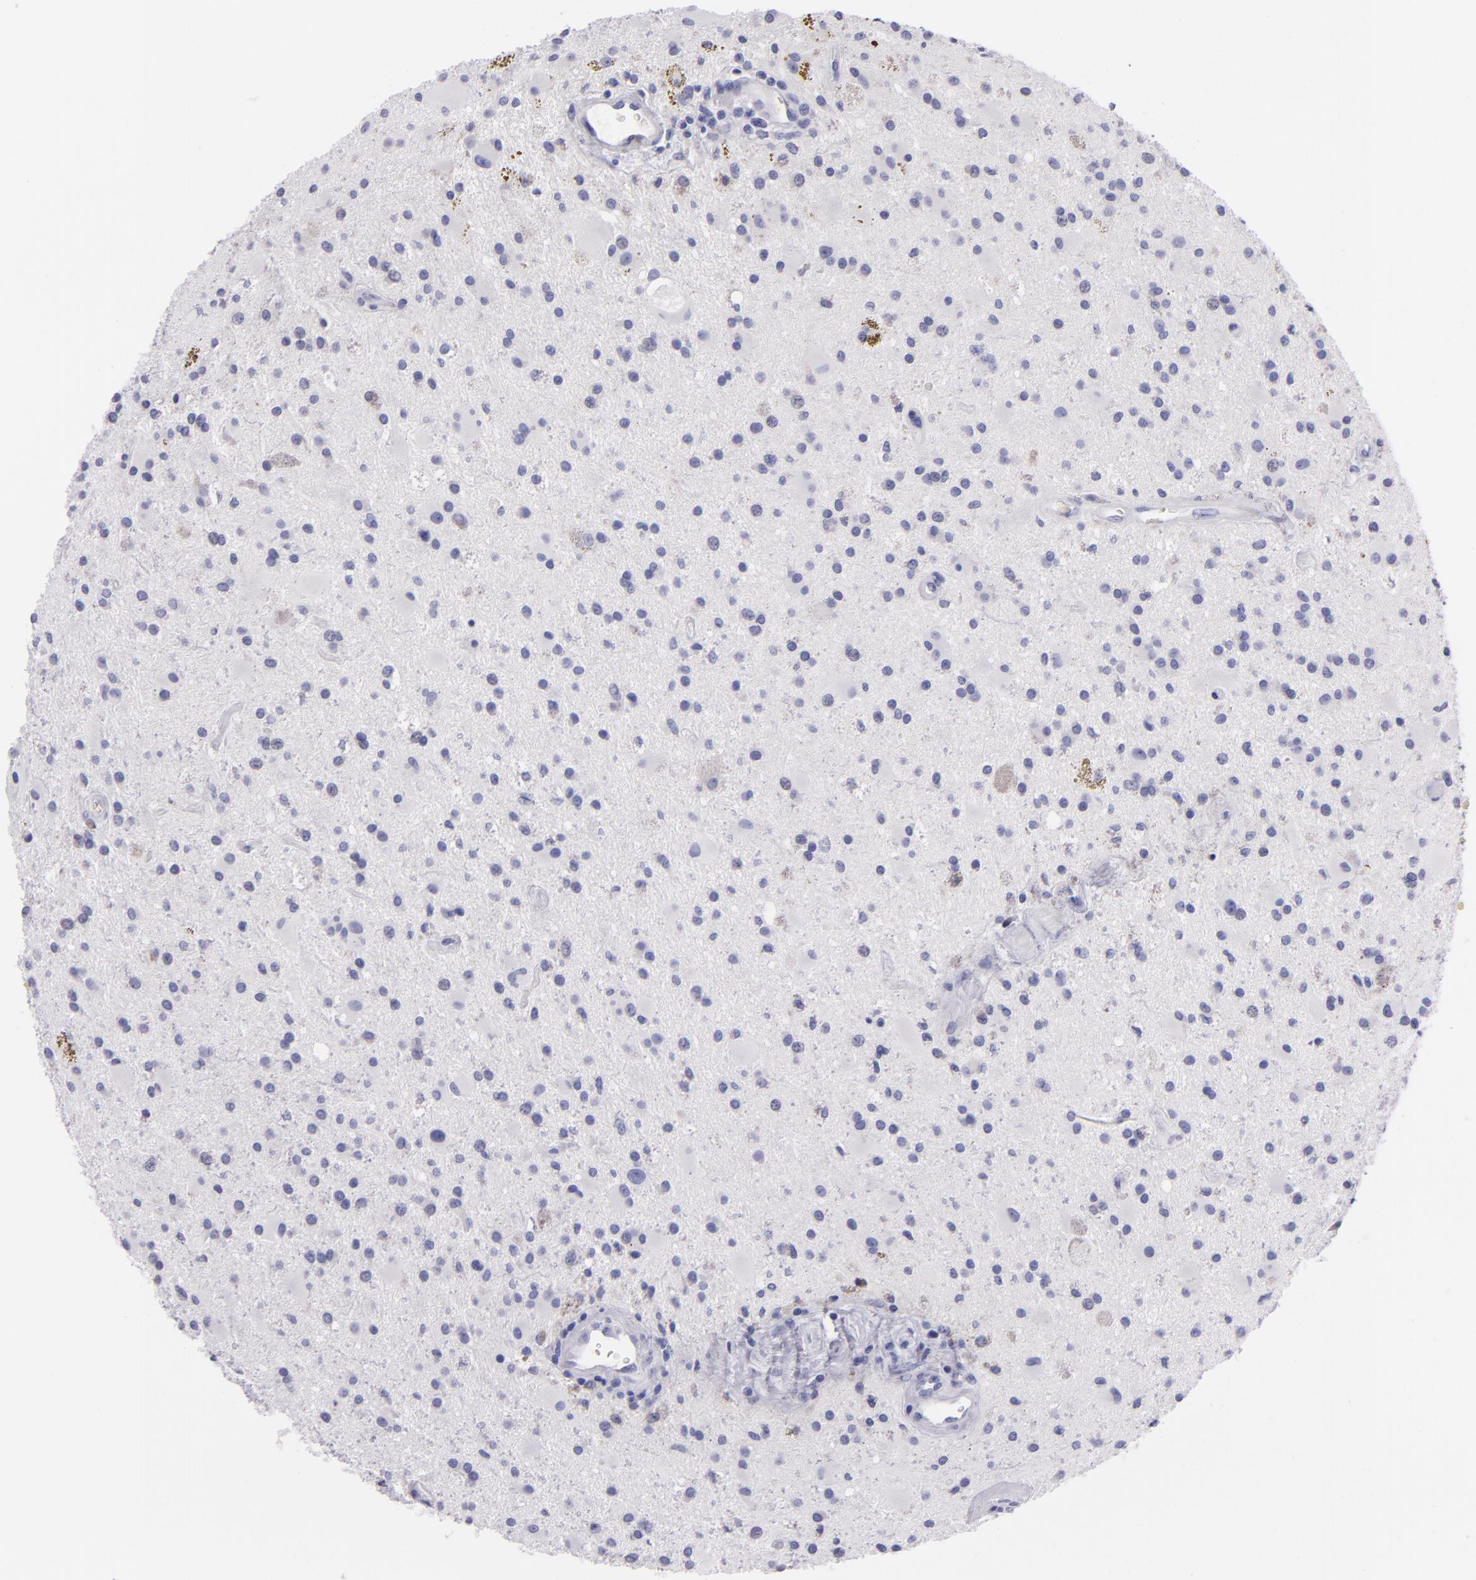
{"staining": {"intensity": "negative", "quantity": "none", "location": "none"}, "tissue": "glioma", "cell_type": "Tumor cells", "image_type": "cancer", "snomed": [{"axis": "morphology", "description": "Glioma, malignant, Low grade"}, {"axis": "topography", "description": "Brain"}], "caption": "This histopathology image is of malignant glioma (low-grade) stained with immunohistochemistry to label a protein in brown with the nuclei are counter-stained blue. There is no positivity in tumor cells.", "gene": "MUC5AC", "patient": {"sex": "male", "age": 58}}